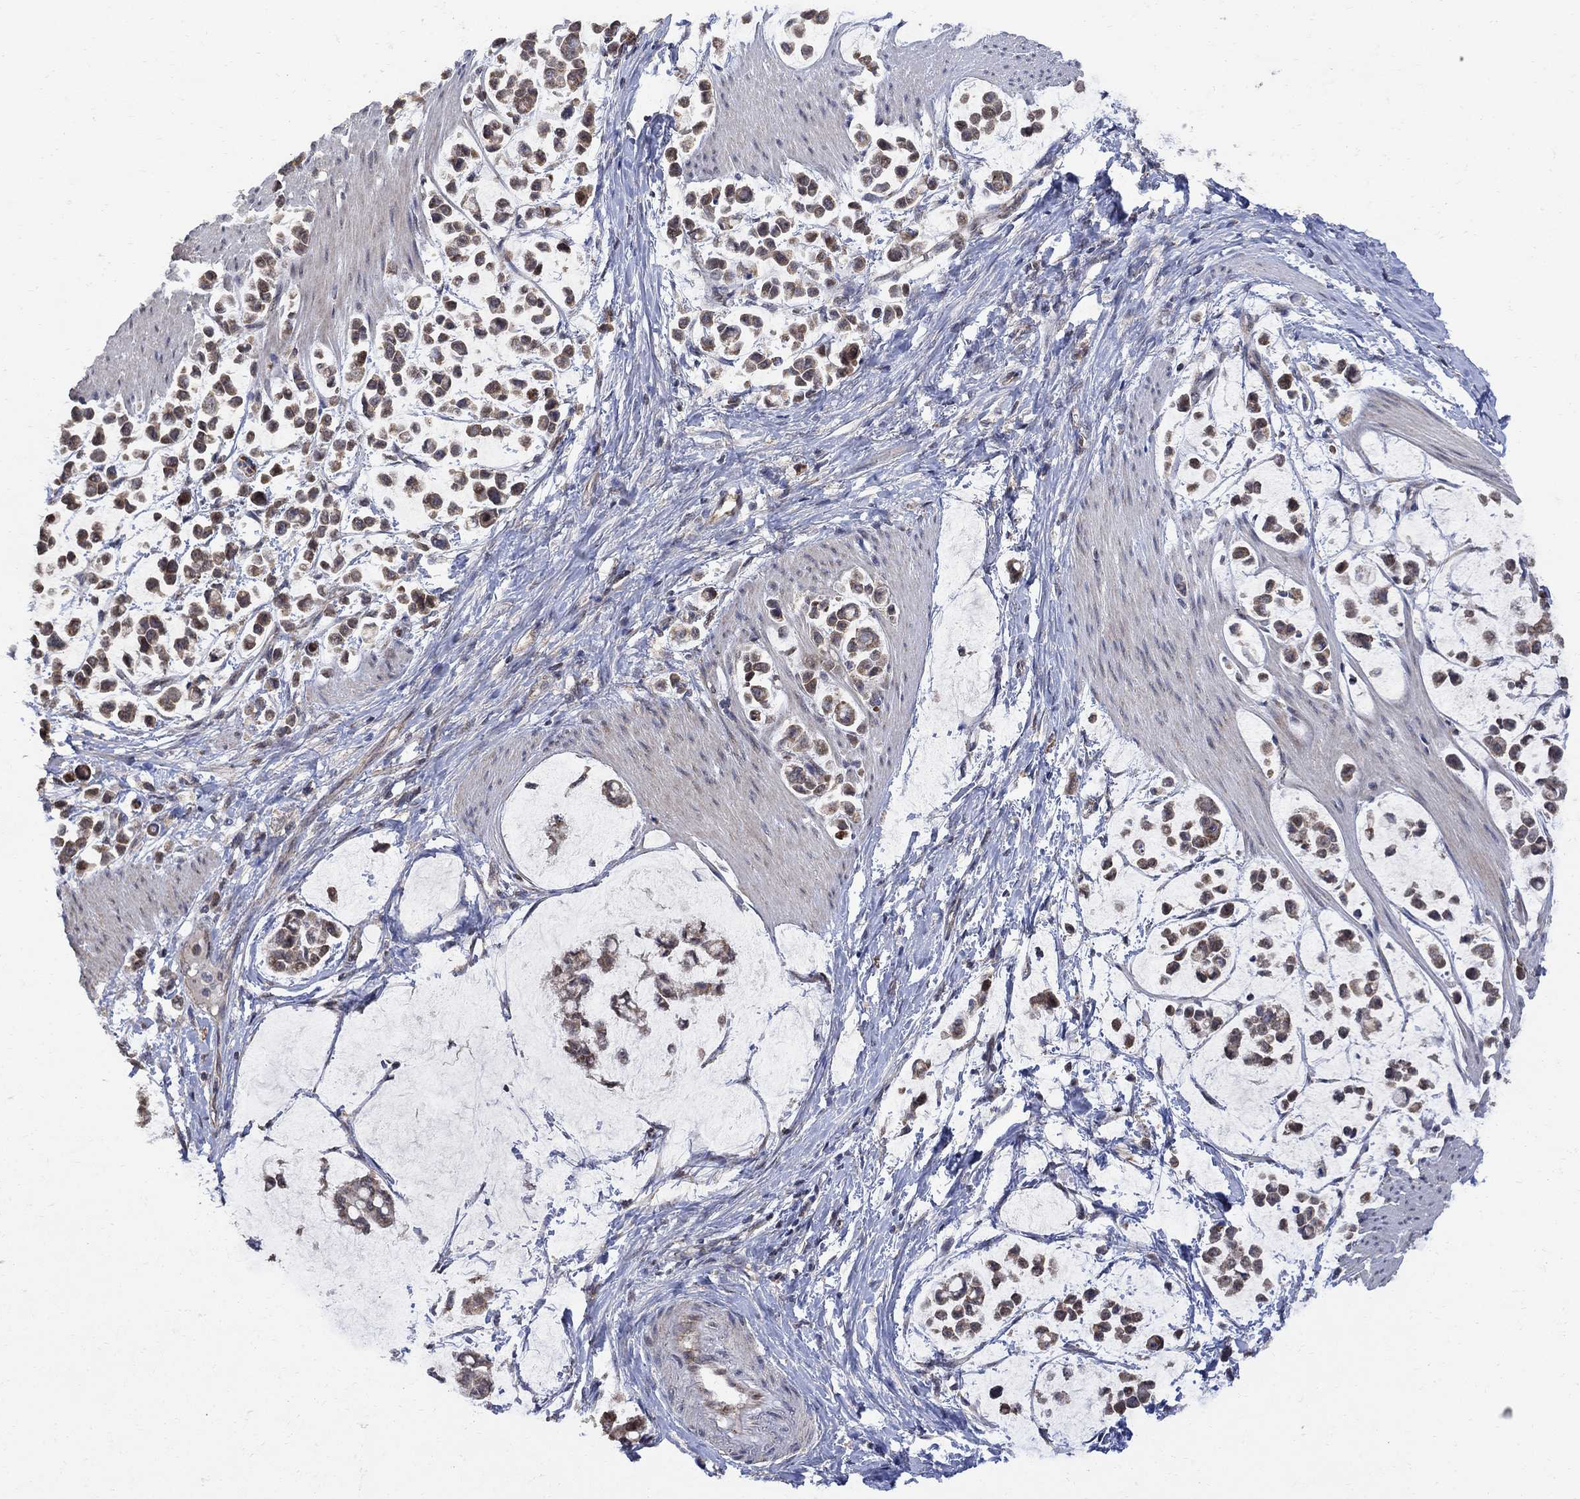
{"staining": {"intensity": "strong", "quantity": ">75%", "location": "cytoplasmic/membranous"}, "tissue": "stomach cancer", "cell_type": "Tumor cells", "image_type": "cancer", "snomed": [{"axis": "morphology", "description": "Adenocarcinoma, NOS"}, {"axis": "topography", "description": "Stomach"}], "caption": "Immunohistochemical staining of human stomach cancer shows high levels of strong cytoplasmic/membranous expression in approximately >75% of tumor cells.", "gene": "ANKRA2", "patient": {"sex": "male", "age": 82}}